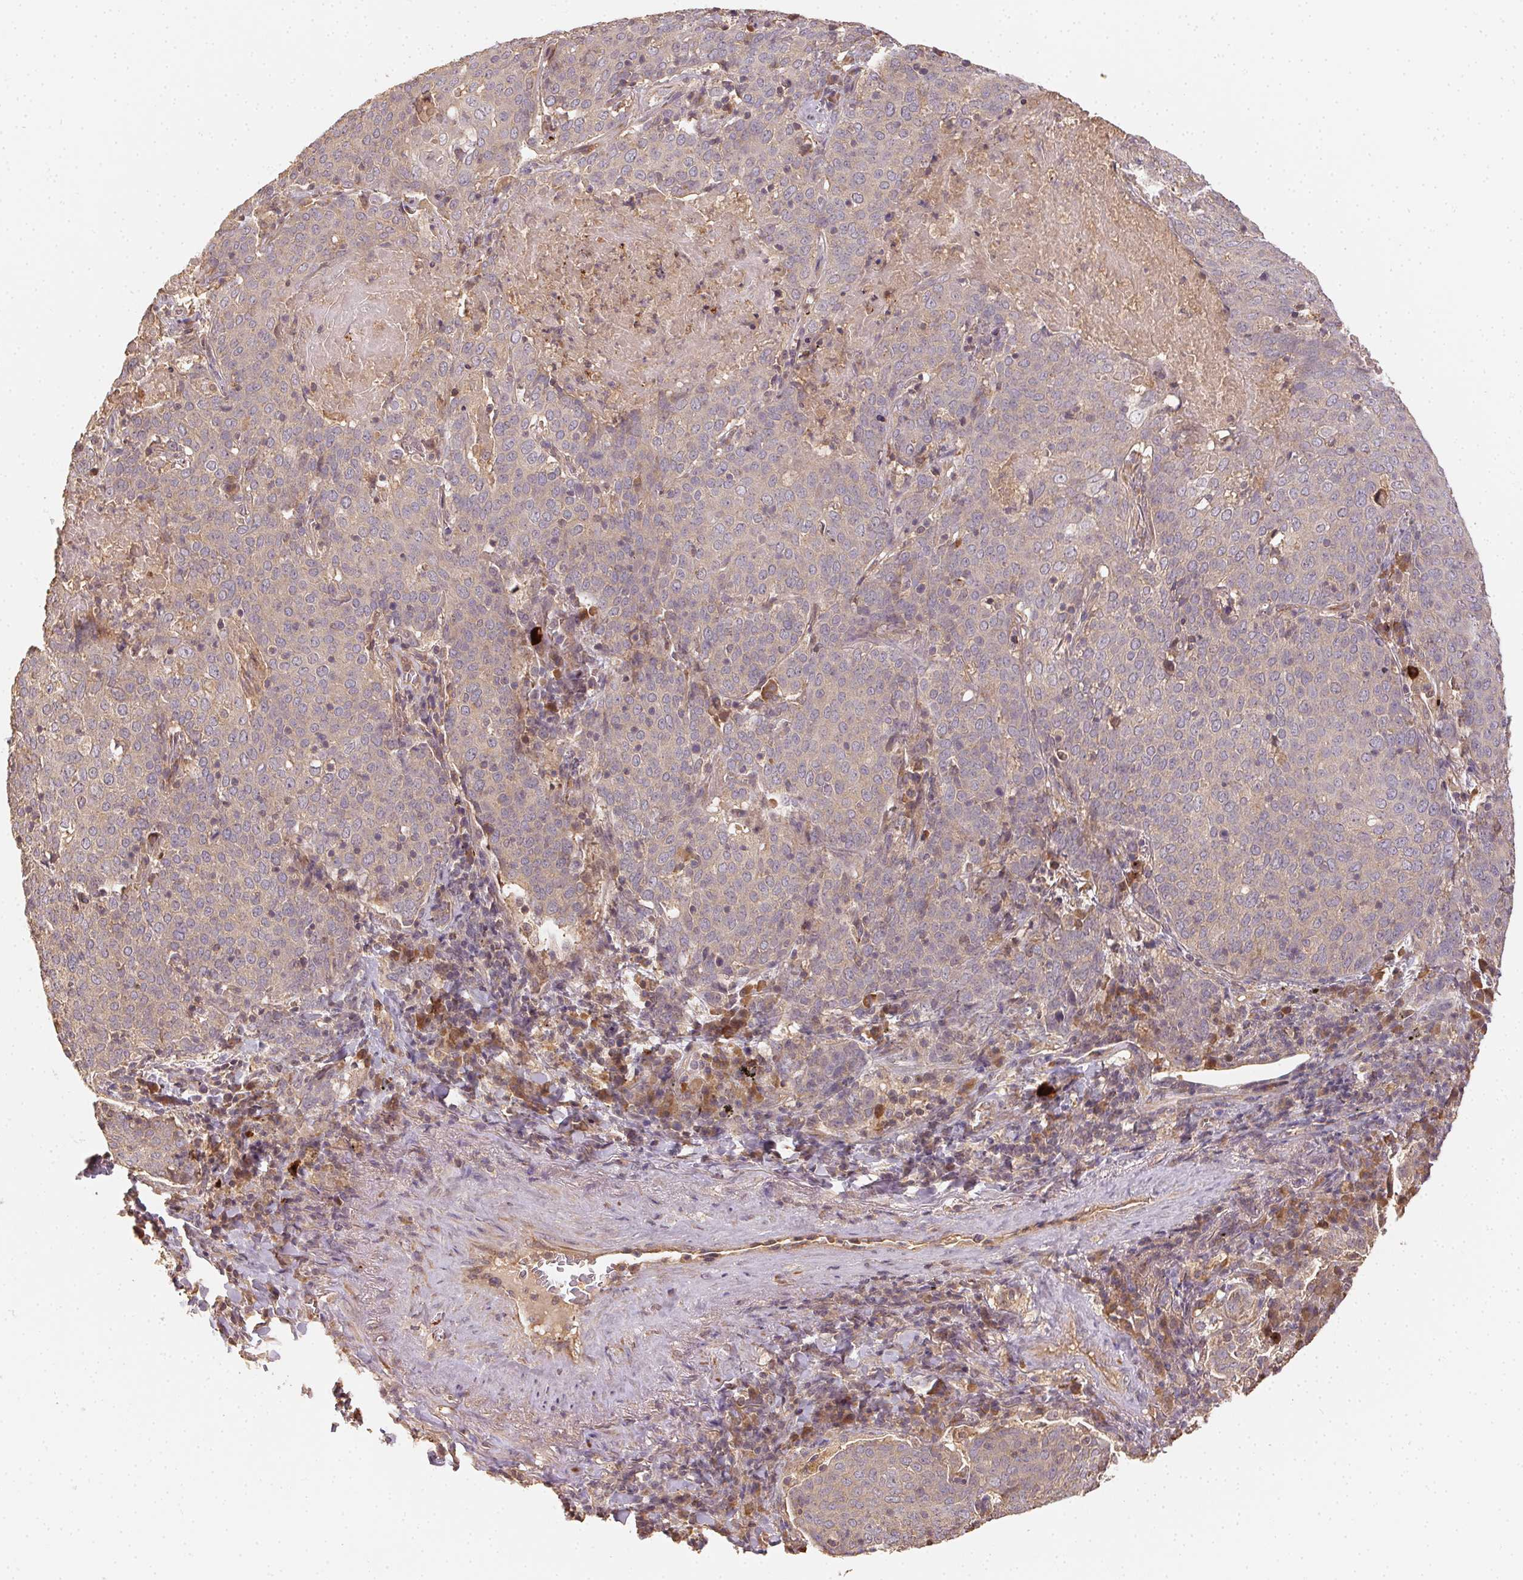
{"staining": {"intensity": "negative", "quantity": "none", "location": "none"}, "tissue": "lung cancer", "cell_type": "Tumor cells", "image_type": "cancer", "snomed": [{"axis": "morphology", "description": "Squamous cell carcinoma, NOS"}, {"axis": "topography", "description": "Lung"}], "caption": "High power microscopy image of an immunohistochemistry (IHC) image of lung cancer (squamous cell carcinoma), revealing no significant expression in tumor cells.", "gene": "RALA", "patient": {"sex": "male", "age": 82}}